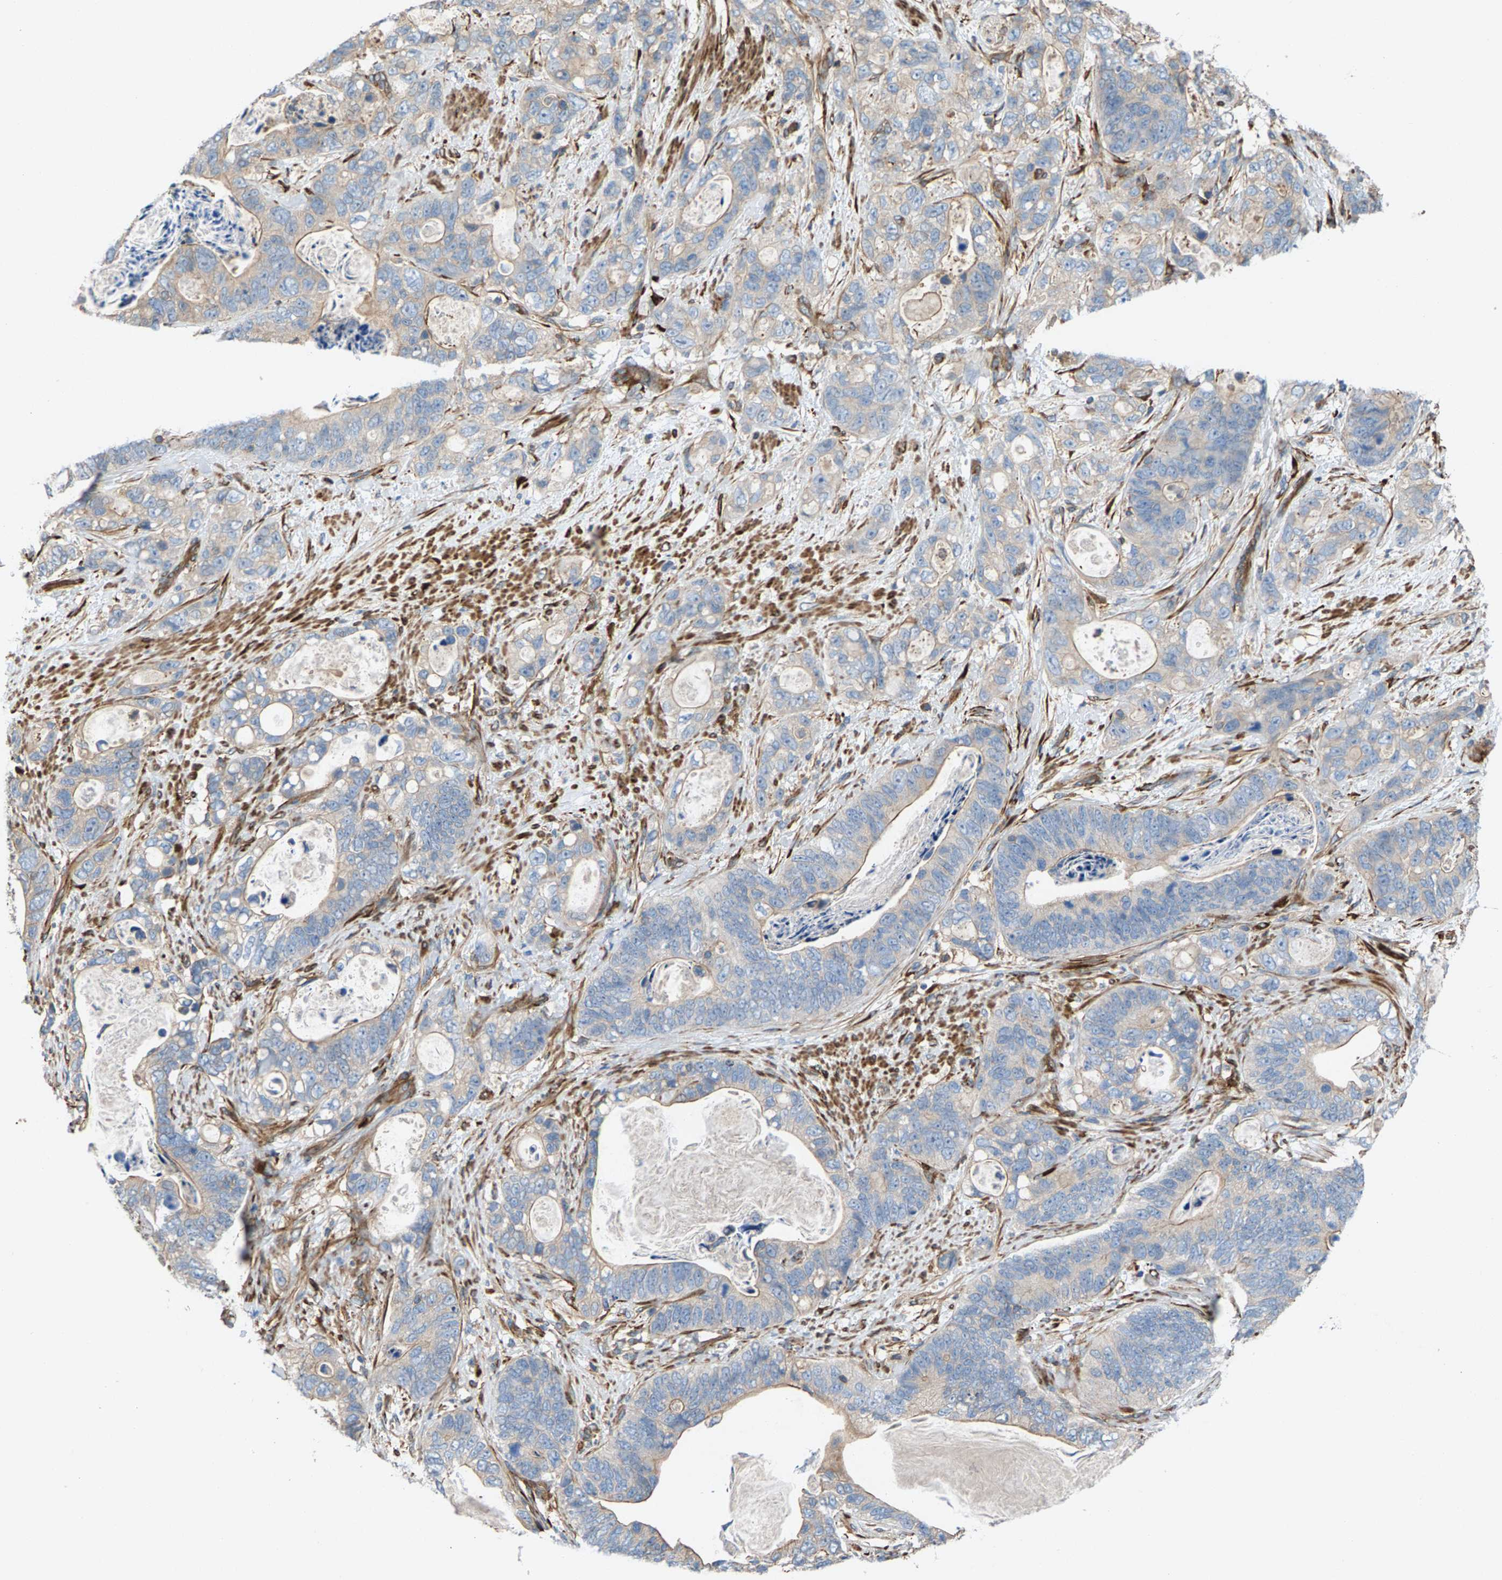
{"staining": {"intensity": "negative", "quantity": "none", "location": "none"}, "tissue": "stomach cancer", "cell_type": "Tumor cells", "image_type": "cancer", "snomed": [{"axis": "morphology", "description": "Normal tissue, NOS"}, {"axis": "morphology", "description": "Adenocarcinoma, NOS"}, {"axis": "topography", "description": "Stomach"}], "caption": "The photomicrograph reveals no significant staining in tumor cells of stomach cancer.", "gene": "PDCL", "patient": {"sex": "female", "age": 89}}